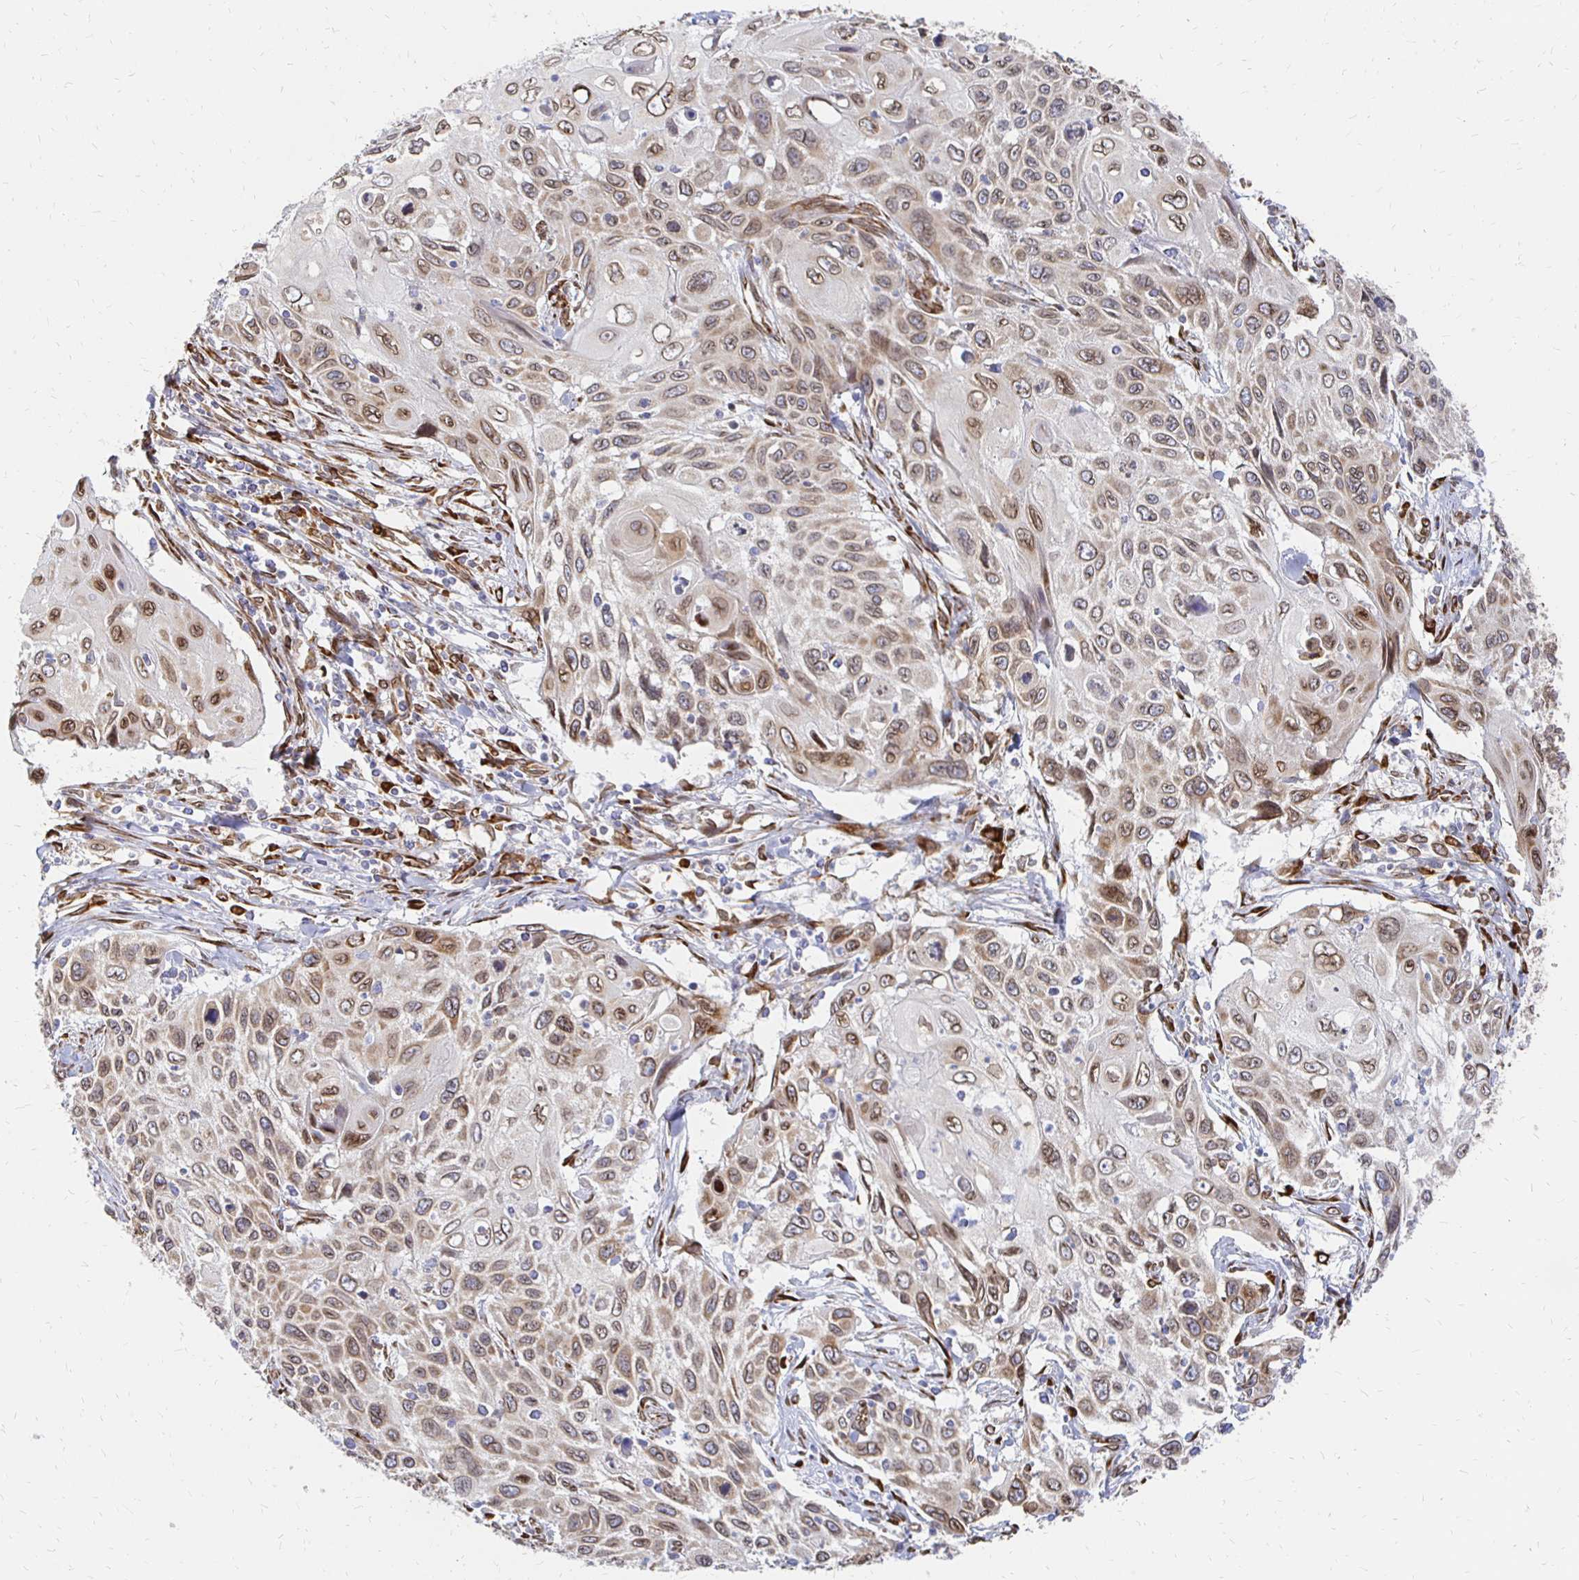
{"staining": {"intensity": "moderate", "quantity": "25%-75%", "location": "cytoplasmic/membranous,nuclear"}, "tissue": "cervical cancer", "cell_type": "Tumor cells", "image_type": "cancer", "snomed": [{"axis": "morphology", "description": "Squamous cell carcinoma, NOS"}, {"axis": "topography", "description": "Cervix"}], "caption": "Cervical cancer was stained to show a protein in brown. There is medium levels of moderate cytoplasmic/membranous and nuclear staining in approximately 25%-75% of tumor cells.", "gene": "PELI3", "patient": {"sex": "female", "age": 70}}